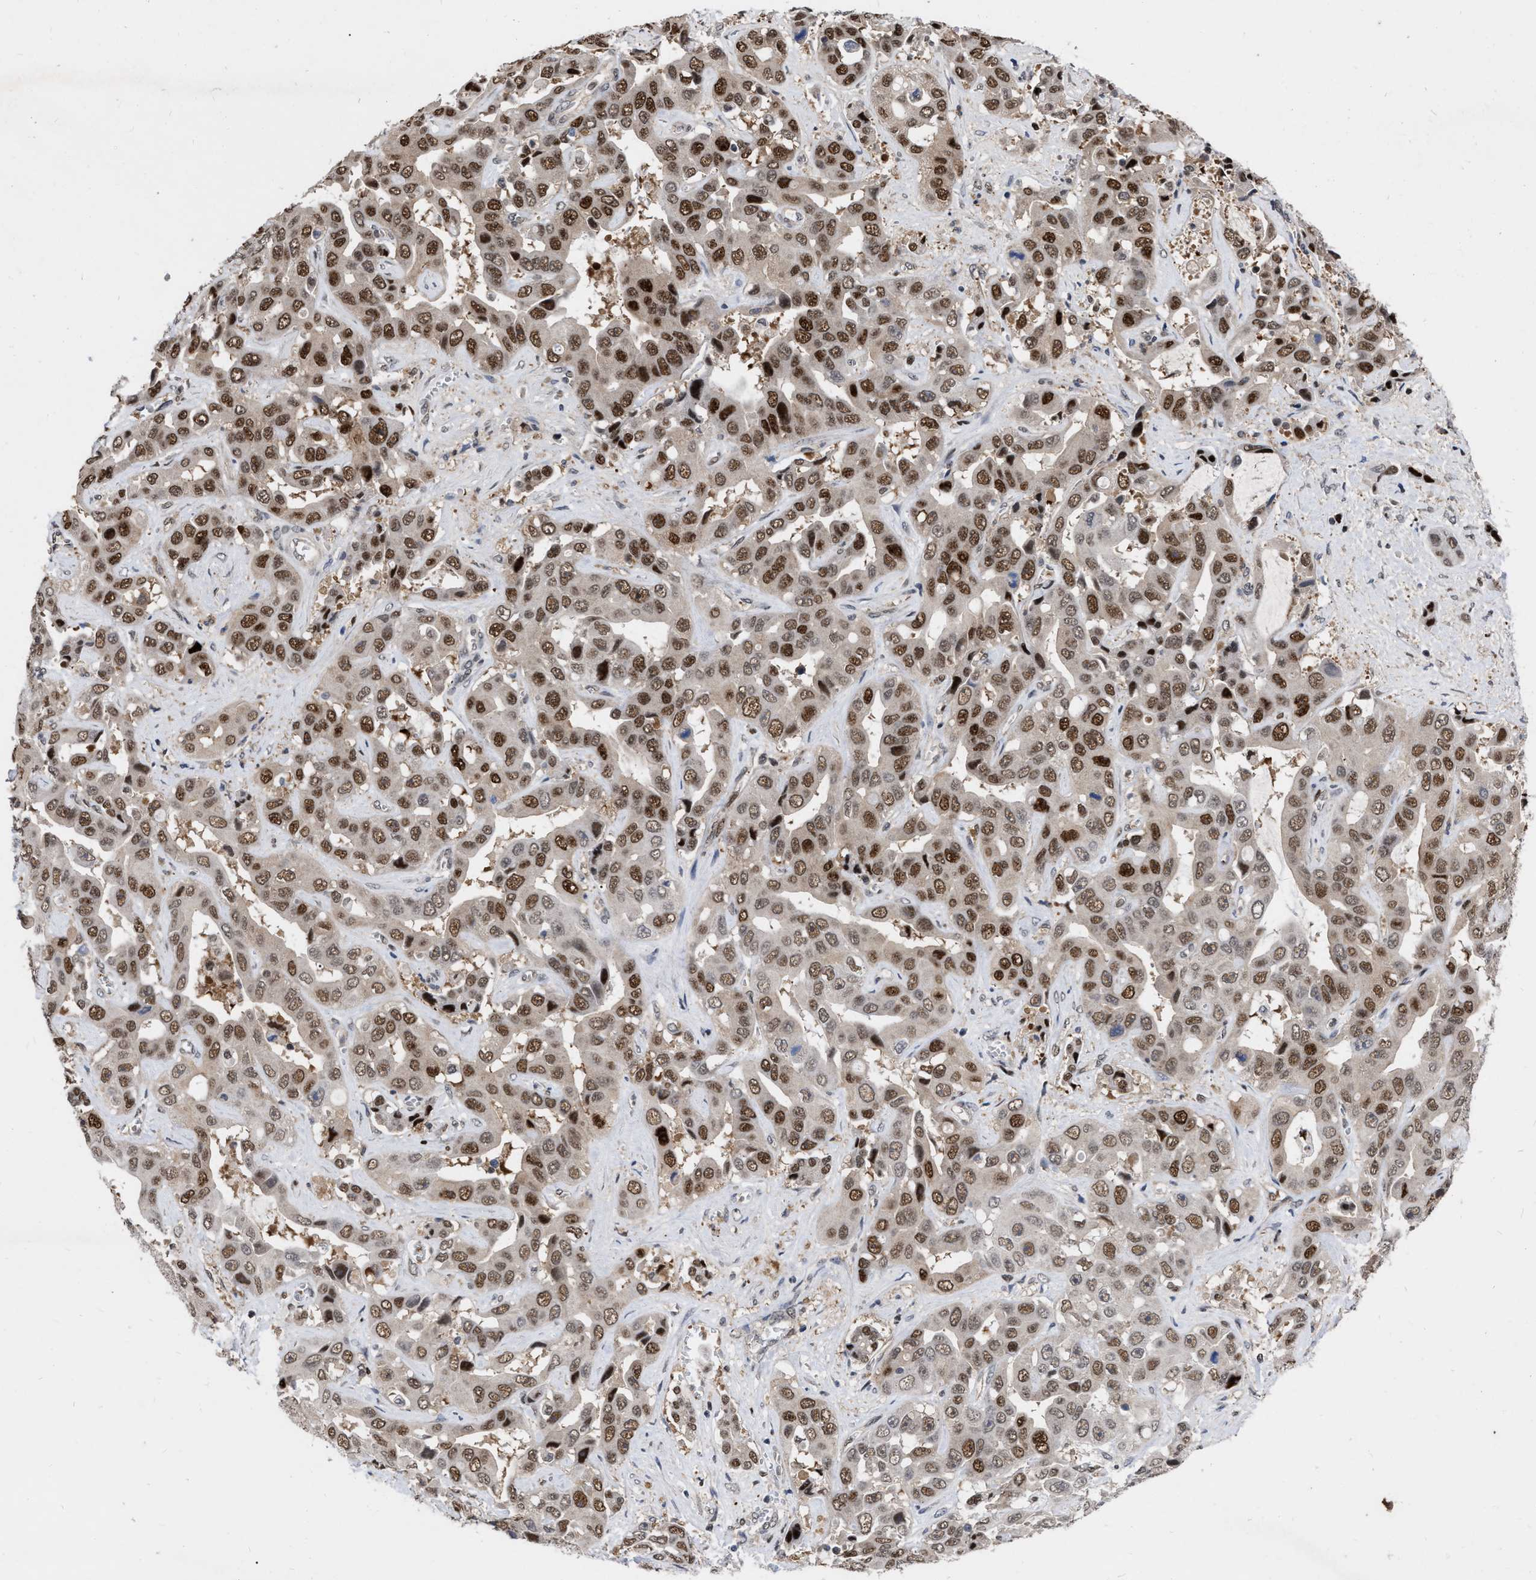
{"staining": {"intensity": "strong", "quantity": "25%-75%", "location": "nuclear"}, "tissue": "liver cancer", "cell_type": "Tumor cells", "image_type": "cancer", "snomed": [{"axis": "morphology", "description": "Cholangiocarcinoma"}, {"axis": "topography", "description": "Liver"}], "caption": "Strong nuclear protein staining is identified in about 25%-75% of tumor cells in liver cancer.", "gene": "MDM4", "patient": {"sex": "female", "age": 52}}